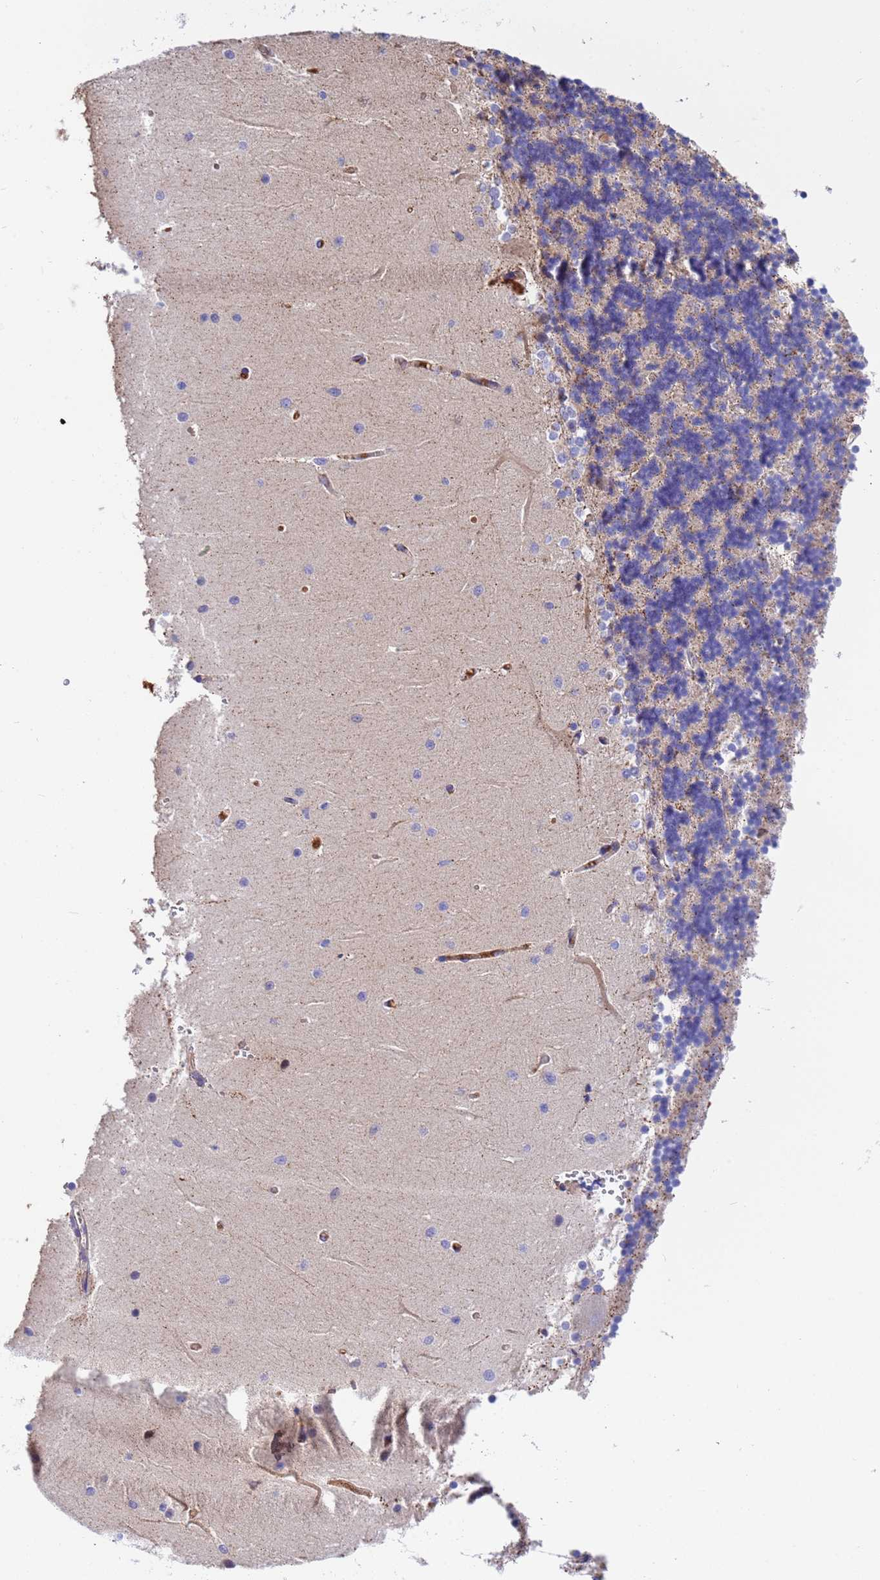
{"staining": {"intensity": "weak", "quantity": "<25%", "location": "cytoplasmic/membranous"}, "tissue": "cerebellum", "cell_type": "Cells in granular layer", "image_type": "normal", "snomed": [{"axis": "morphology", "description": "Normal tissue, NOS"}, {"axis": "topography", "description": "Cerebellum"}], "caption": "The photomicrograph displays no staining of cells in granular layer in unremarkable cerebellum. The staining is performed using DAB brown chromogen with nuclei counter-stained in using hematoxylin.", "gene": "GLUD1", "patient": {"sex": "male", "age": 37}}